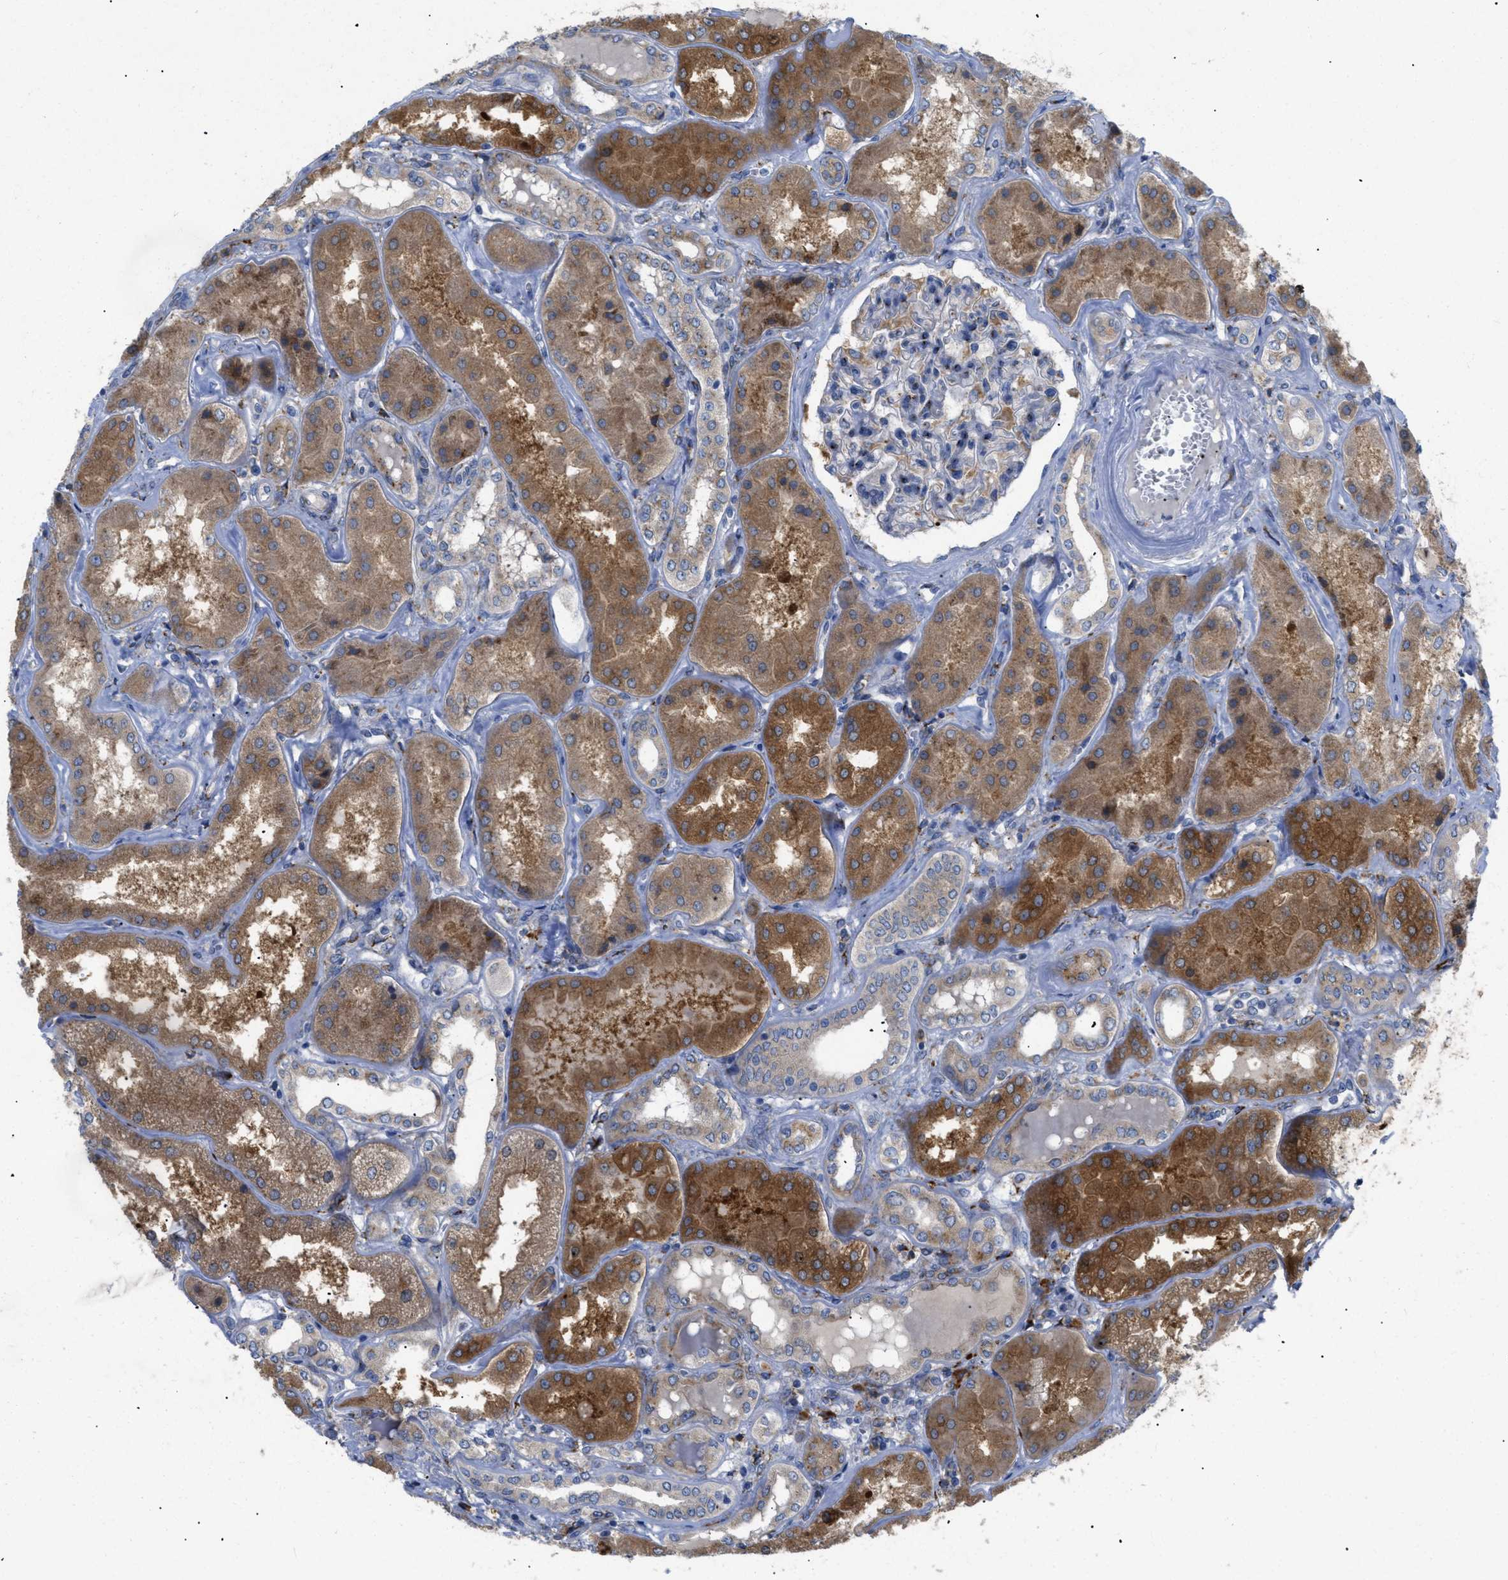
{"staining": {"intensity": "moderate", "quantity": "<25%", "location": "cytoplasmic/membranous"}, "tissue": "kidney", "cell_type": "Cells in glomeruli", "image_type": "normal", "snomed": [{"axis": "morphology", "description": "Normal tissue, NOS"}, {"axis": "topography", "description": "Kidney"}], "caption": "Immunohistochemistry of benign human kidney reveals low levels of moderate cytoplasmic/membranous staining in approximately <25% of cells in glomeruli.", "gene": "SLC50A1", "patient": {"sex": "female", "age": 56}}